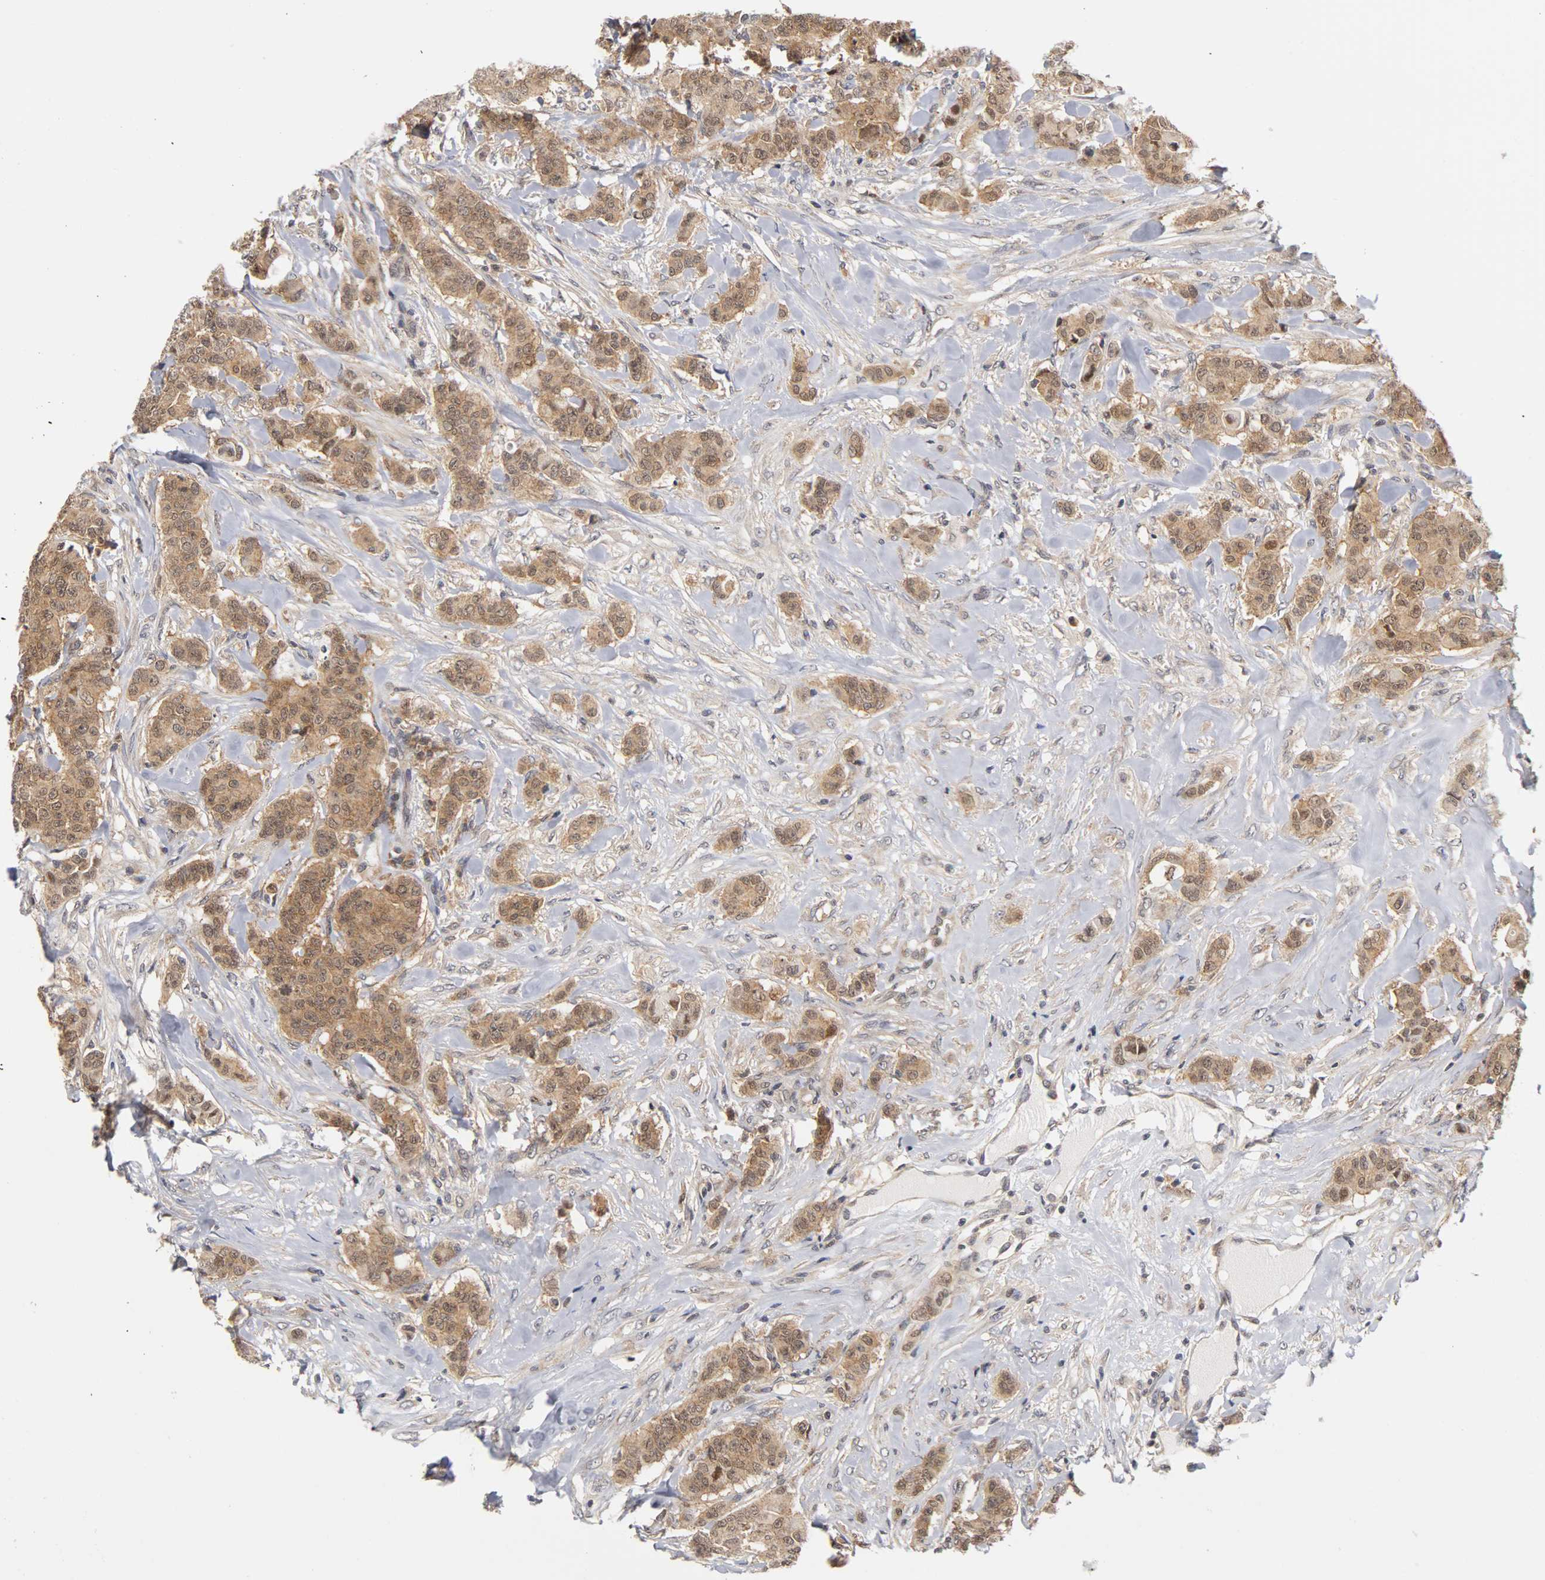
{"staining": {"intensity": "moderate", "quantity": ">75%", "location": "cytoplasmic/membranous,nuclear"}, "tissue": "breast cancer", "cell_type": "Tumor cells", "image_type": "cancer", "snomed": [{"axis": "morphology", "description": "Duct carcinoma"}, {"axis": "topography", "description": "Breast"}], "caption": "Protein analysis of breast cancer tissue demonstrates moderate cytoplasmic/membranous and nuclear positivity in approximately >75% of tumor cells.", "gene": "UBE2M", "patient": {"sex": "female", "age": 40}}